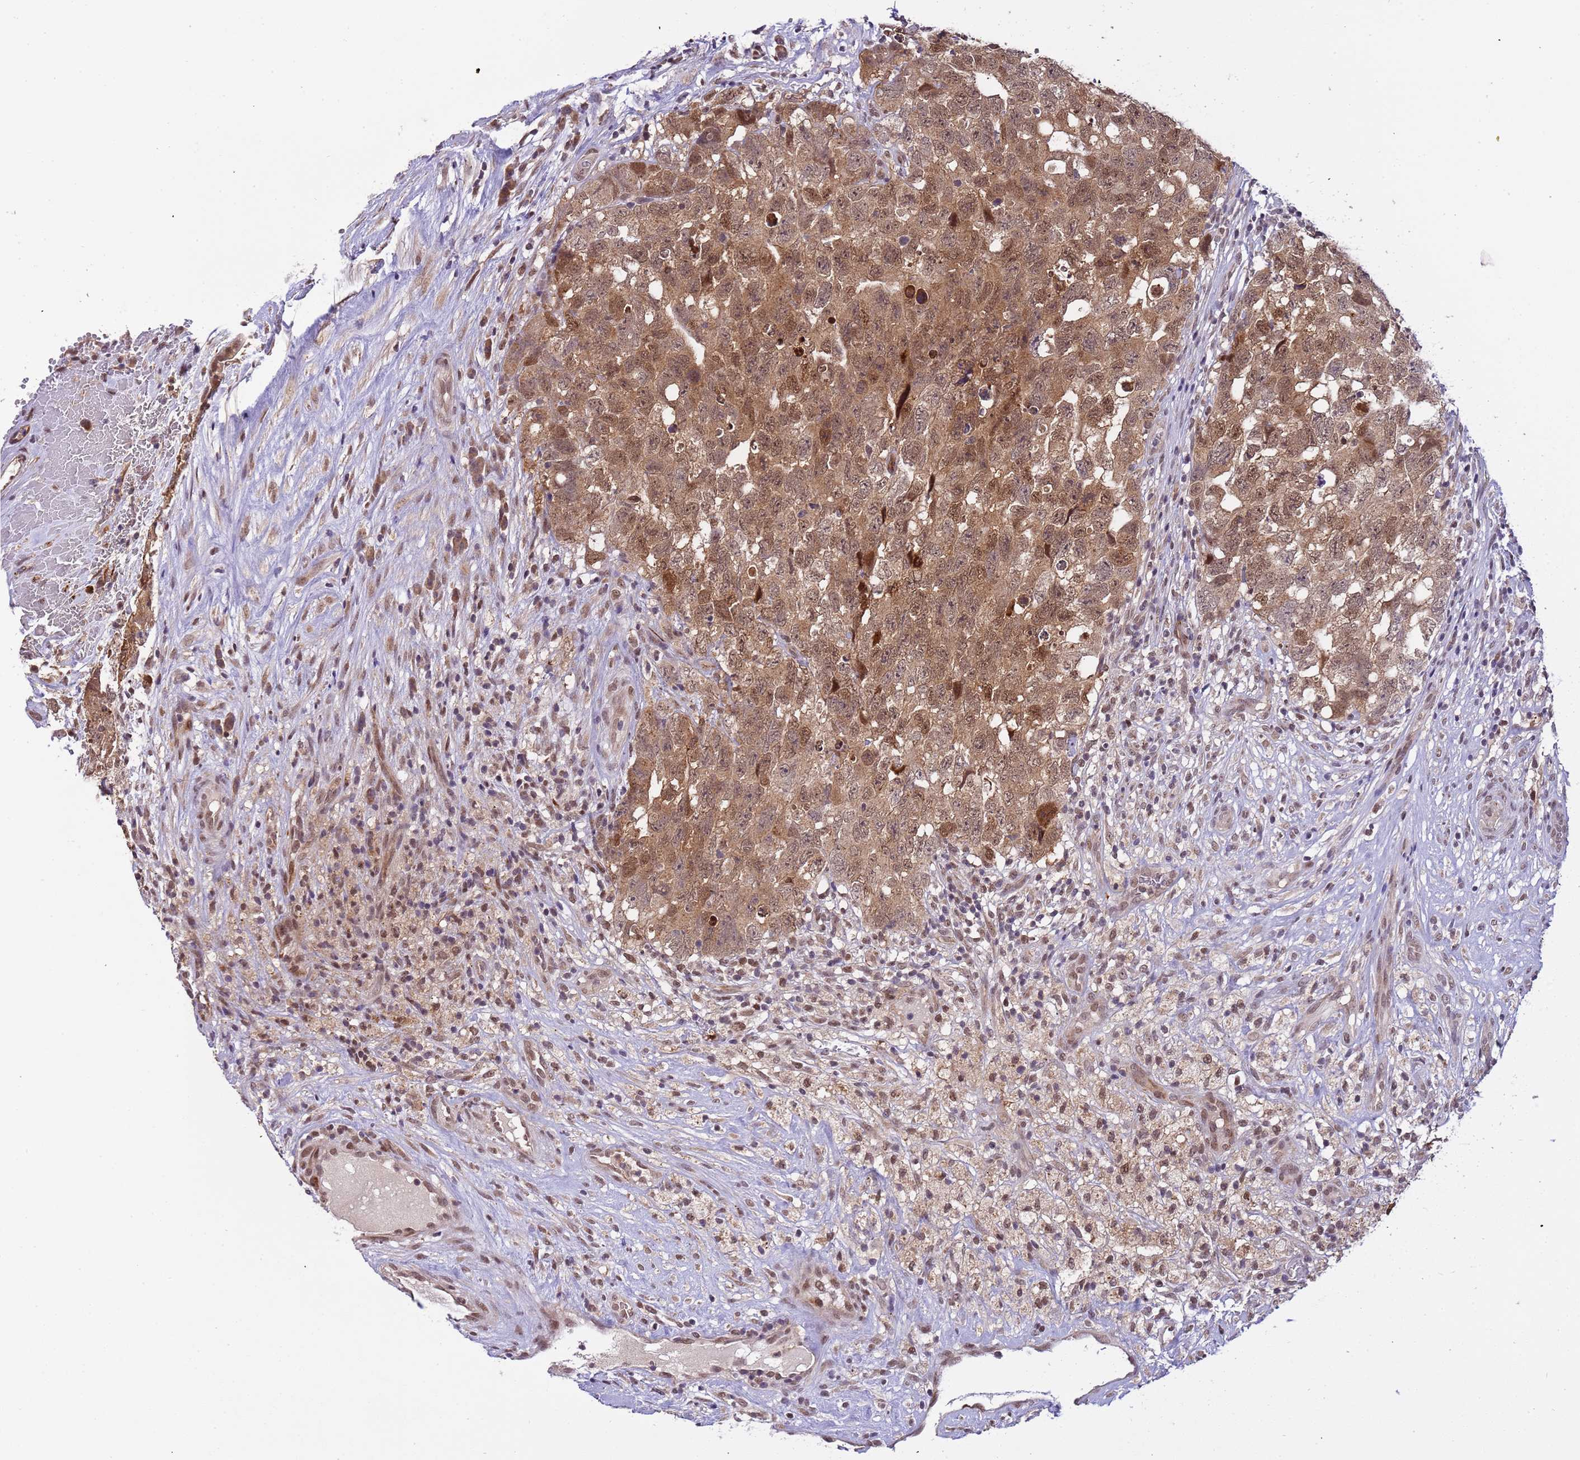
{"staining": {"intensity": "moderate", "quantity": ">75%", "location": "cytoplasmic/membranous,nuclear"}, "tissue": "testis cancer", "cell_type": "Tumor cells", "image_type": "cancer", "snomed": [{"axis": "morphology", "description": "Seminoma, NOS"}, {"axis": "morphology", "description": "Carcinoma, Embryonal, NOS"}, {"axis": "topography", "description": "Testis"}], "caption": "This image exhibits testis embryonal carcinoma stained with IHC to label a protein in brown. The cytoplasmic/membranous and nuclear of tumor cells show moderate positivity for the protein. Nuclei are counter-stained blue.", "gene": "ZBTB5", "patient": {"sex": "male", "age": 29}}